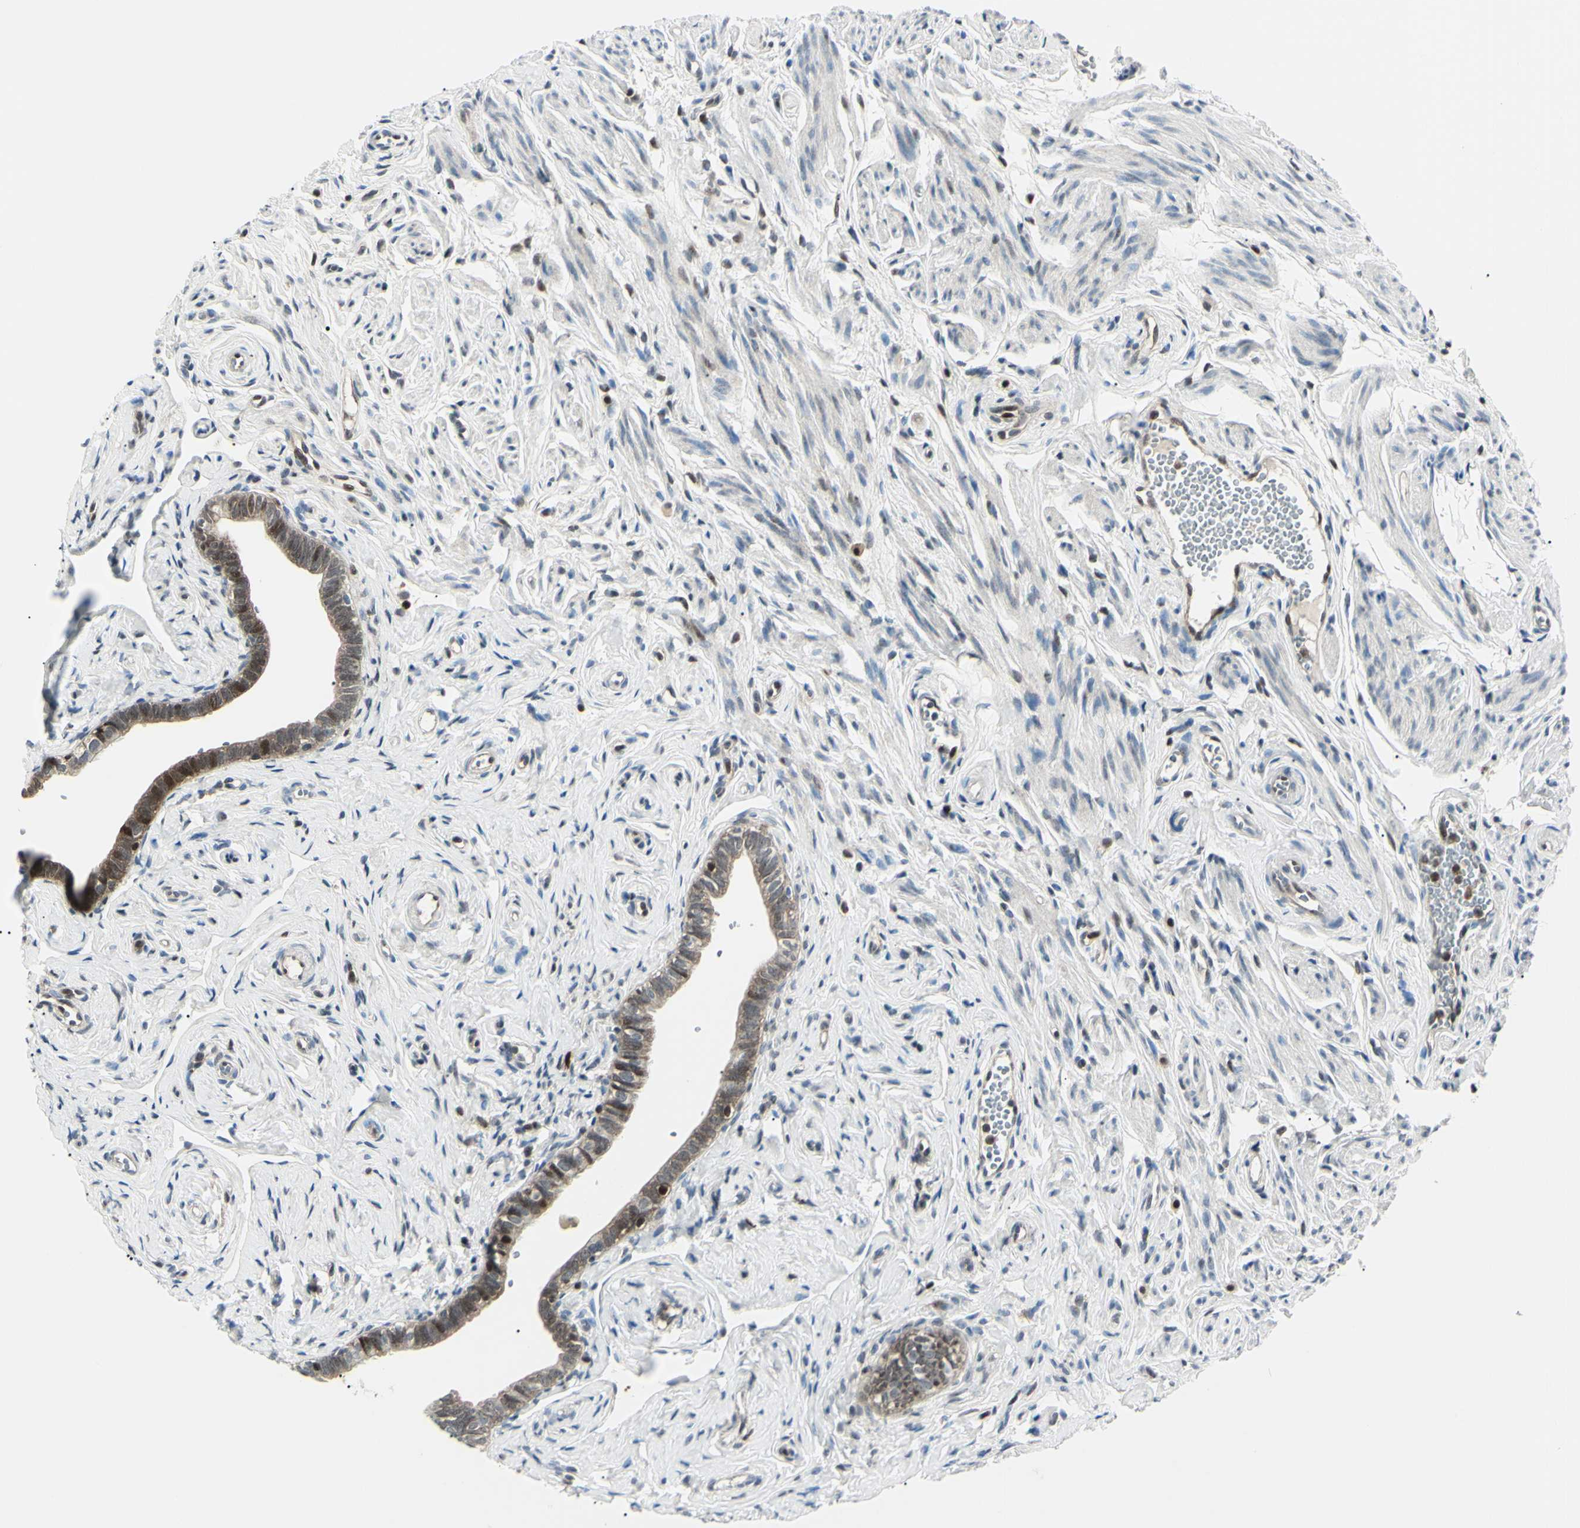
{"staining": {"intensity": "strong", "quantity": ">75%", "location": "cytoplasmic/membranous"}, "tissue": "fallopian tube", "cell_type": "Glandular cells", "image_type": "normal", "snomed": [{"axis": "morphology", "description": "Normal tissue, NOS"}, {"axis": "topography", "description": "Fallopian tube"}], "caption": "A micrograph of fallopian tube stained for a protein displays strong cytoplasmic/membranous brown staining in glandular cells. (IHC, brightfield microscopy, high magnification).", "gene": "PGK1", "patient": {"sex": "female", "age": 71}}